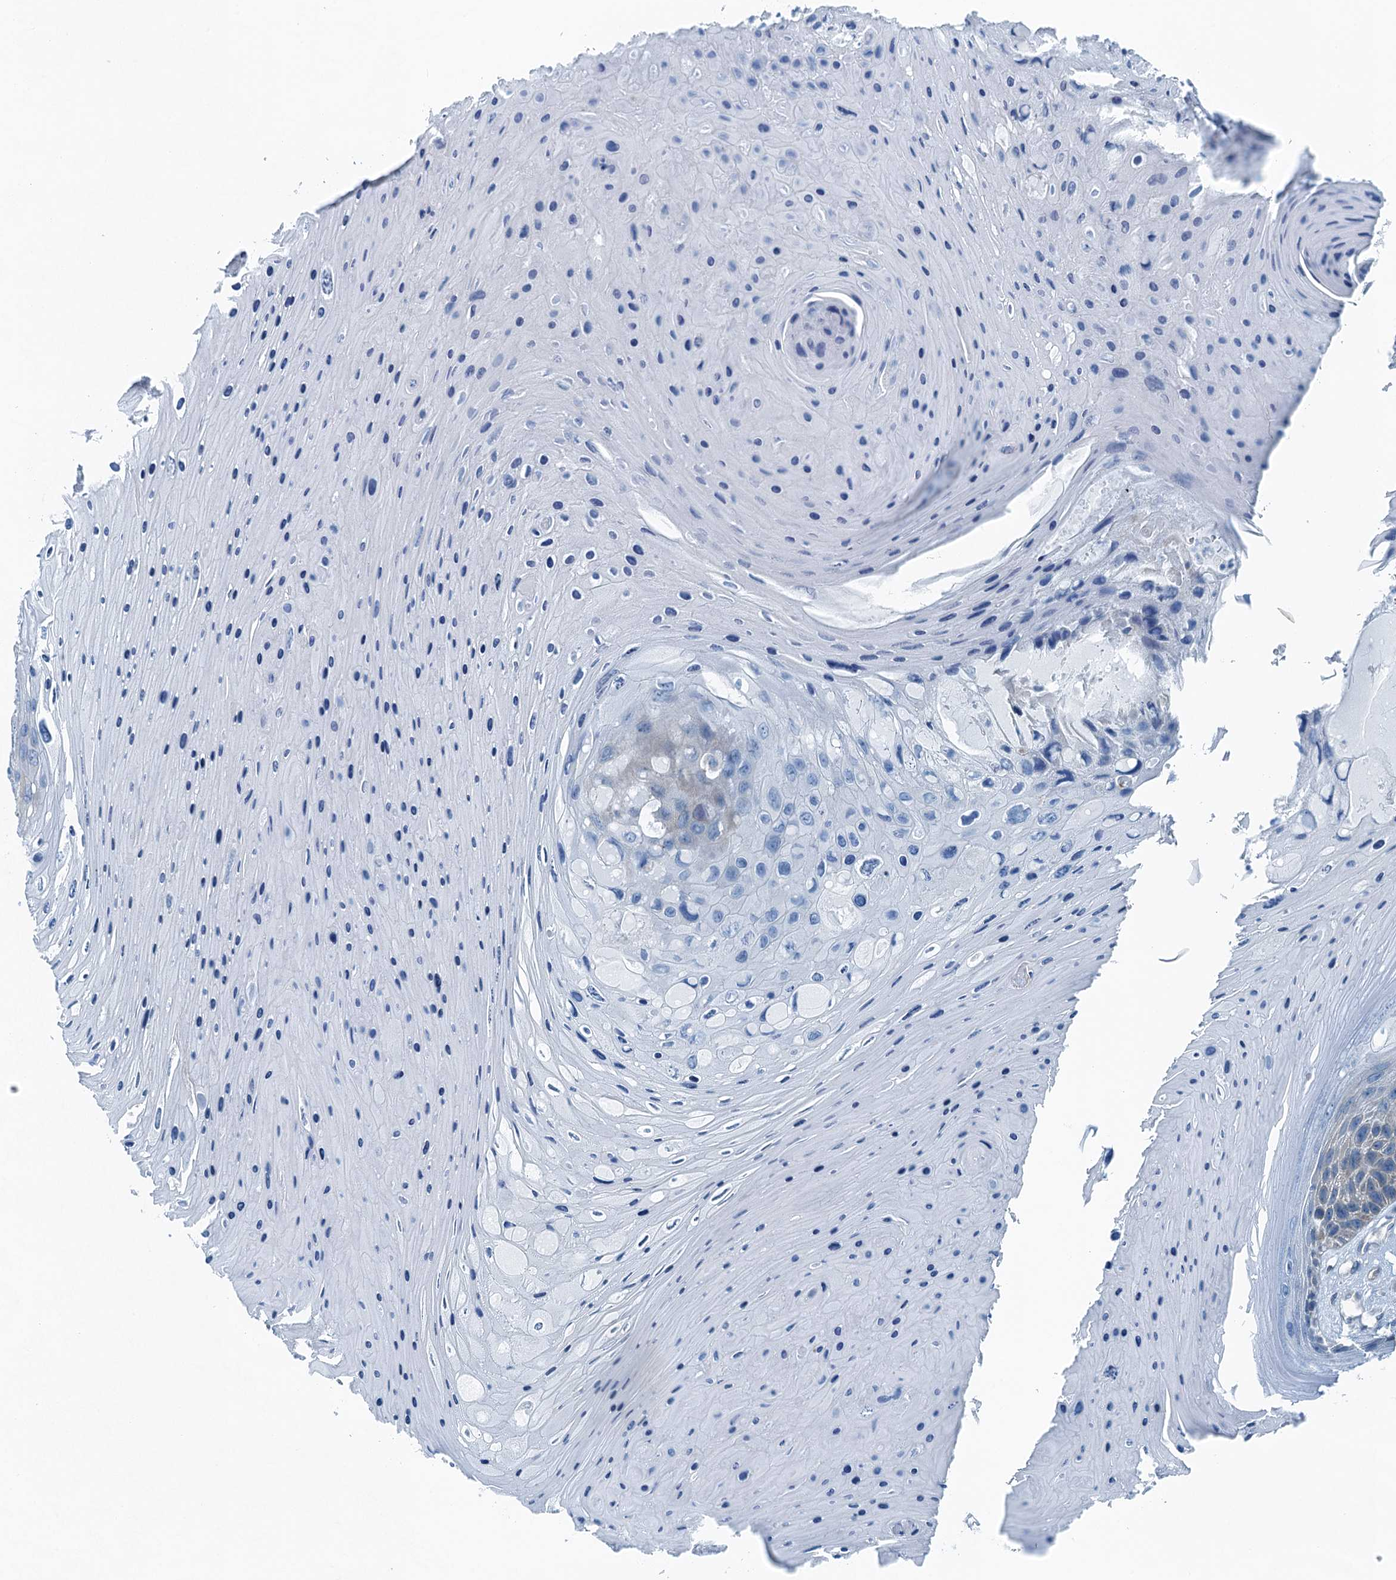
{"staining": {"intensity": "negative", "quantity": "none", "location": "none"}, "tissue": "skin cancer", "cell_type": "Tumor cells", "image_type": "cancer", "snomed": [{"axis": "morphology", "description": "Squamous cell carcinoma, NOS"}, {"axis": "topography", "description": "Skin"}], "caption": "Tumor cells are negative for brown protein staining in skin squamous cell carcinoma.", "gene": "TMOD2", "patient": {"sex": "female", "age": 88}}